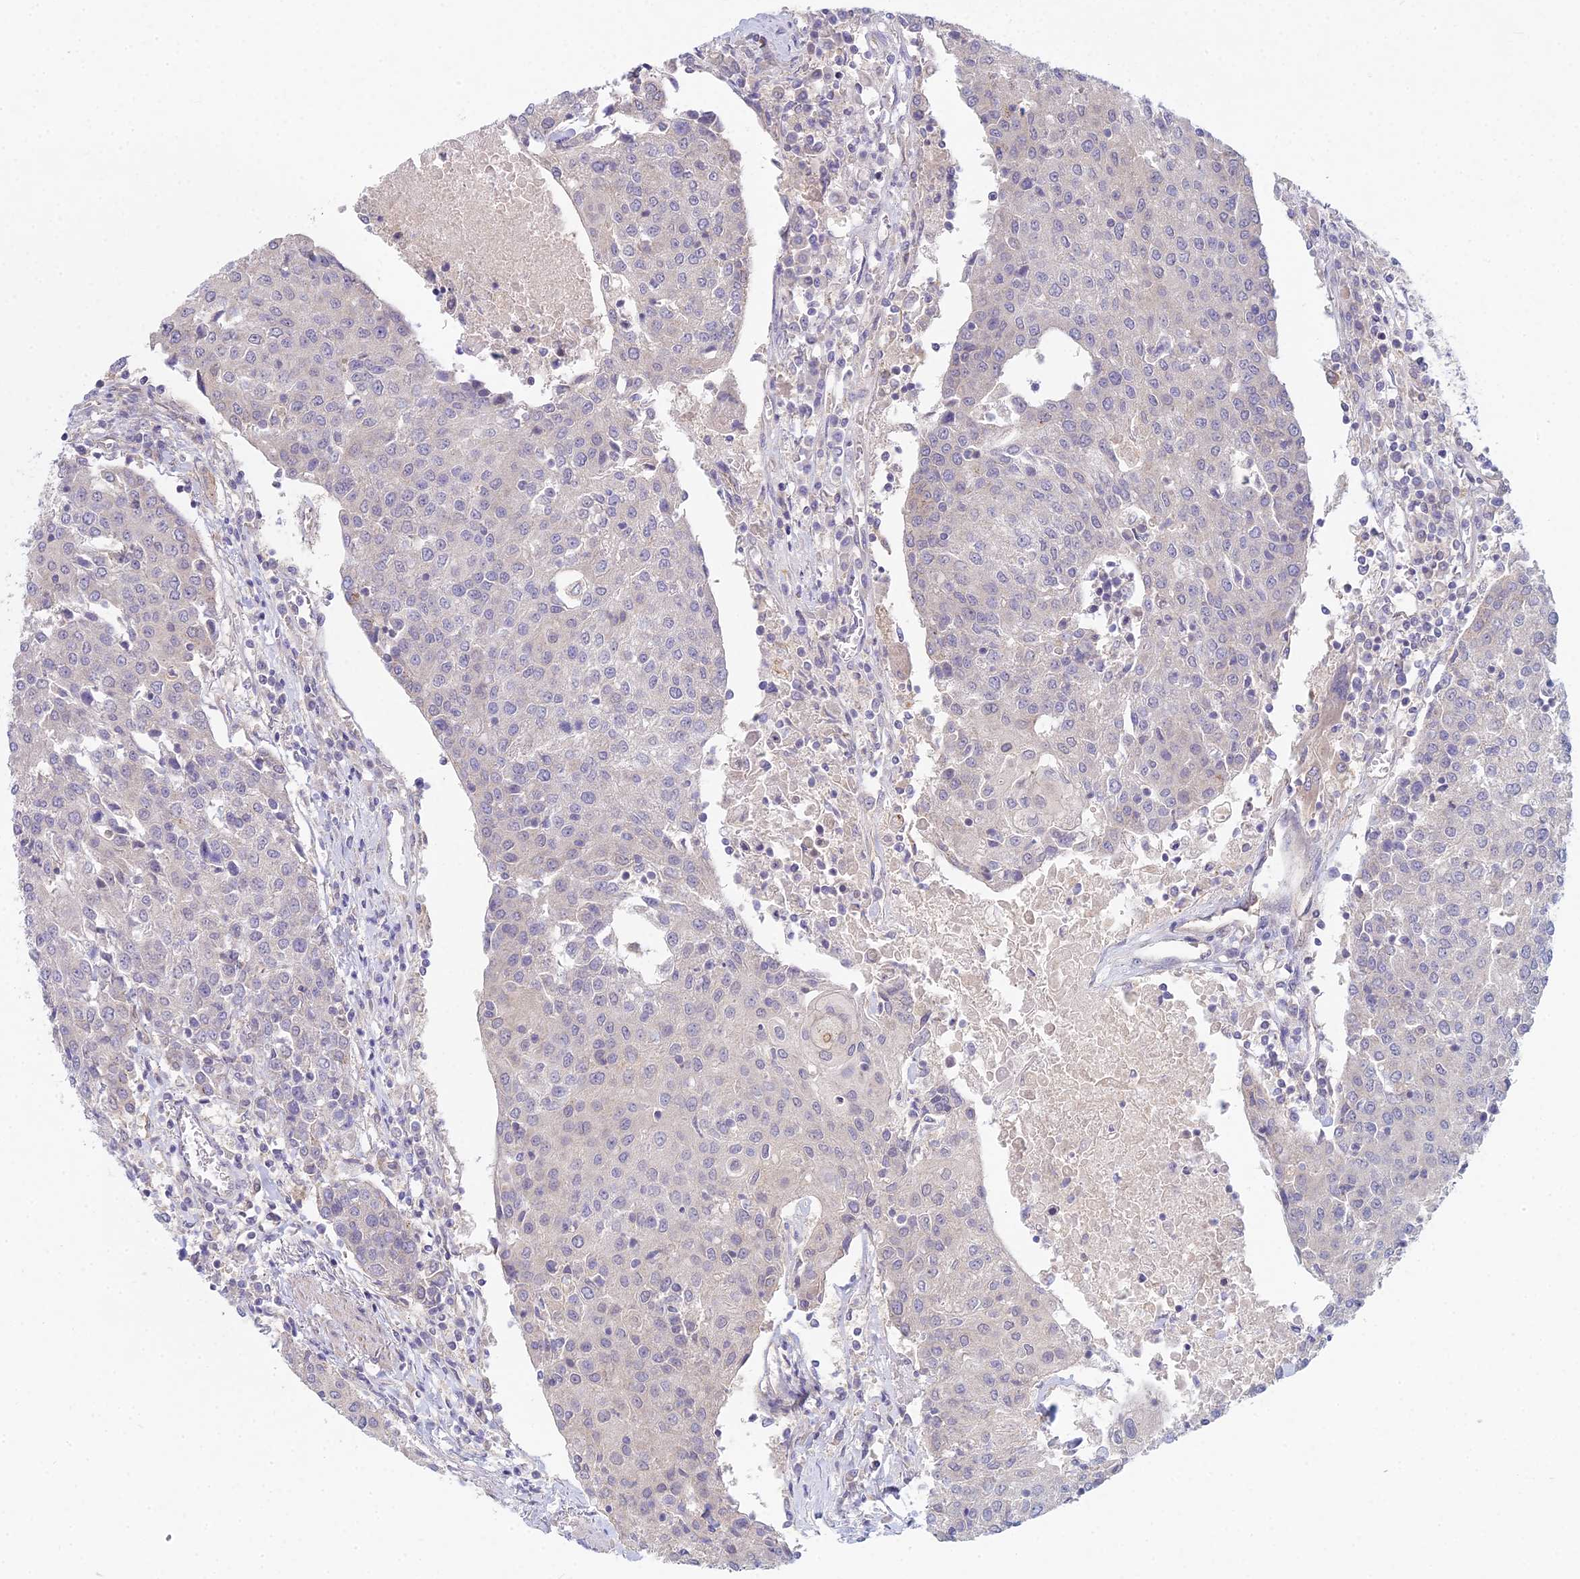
{"staining": {"intensity": "negative", "quantity": "none", "location": "none"}, "tissue": "urothelial cancer", "cell_type": "Tumor cells", "image_type": "cancer", "snomed": [{"axis": "morphology", "description": "Urothelial carcinoma, High grade"}, {"axis": "topography", "description": "Urinary bladder"}], "caption": "An IHC image of urothelial cancer is shown. There is no staining in tumor cells of urothelial cancer. (DAB (3,3'-diaminobenzidine) immunohistochemistry (IHC), high magnification).", "gene": "METTL26", "patient": {"sex": "female", "age": 85}}